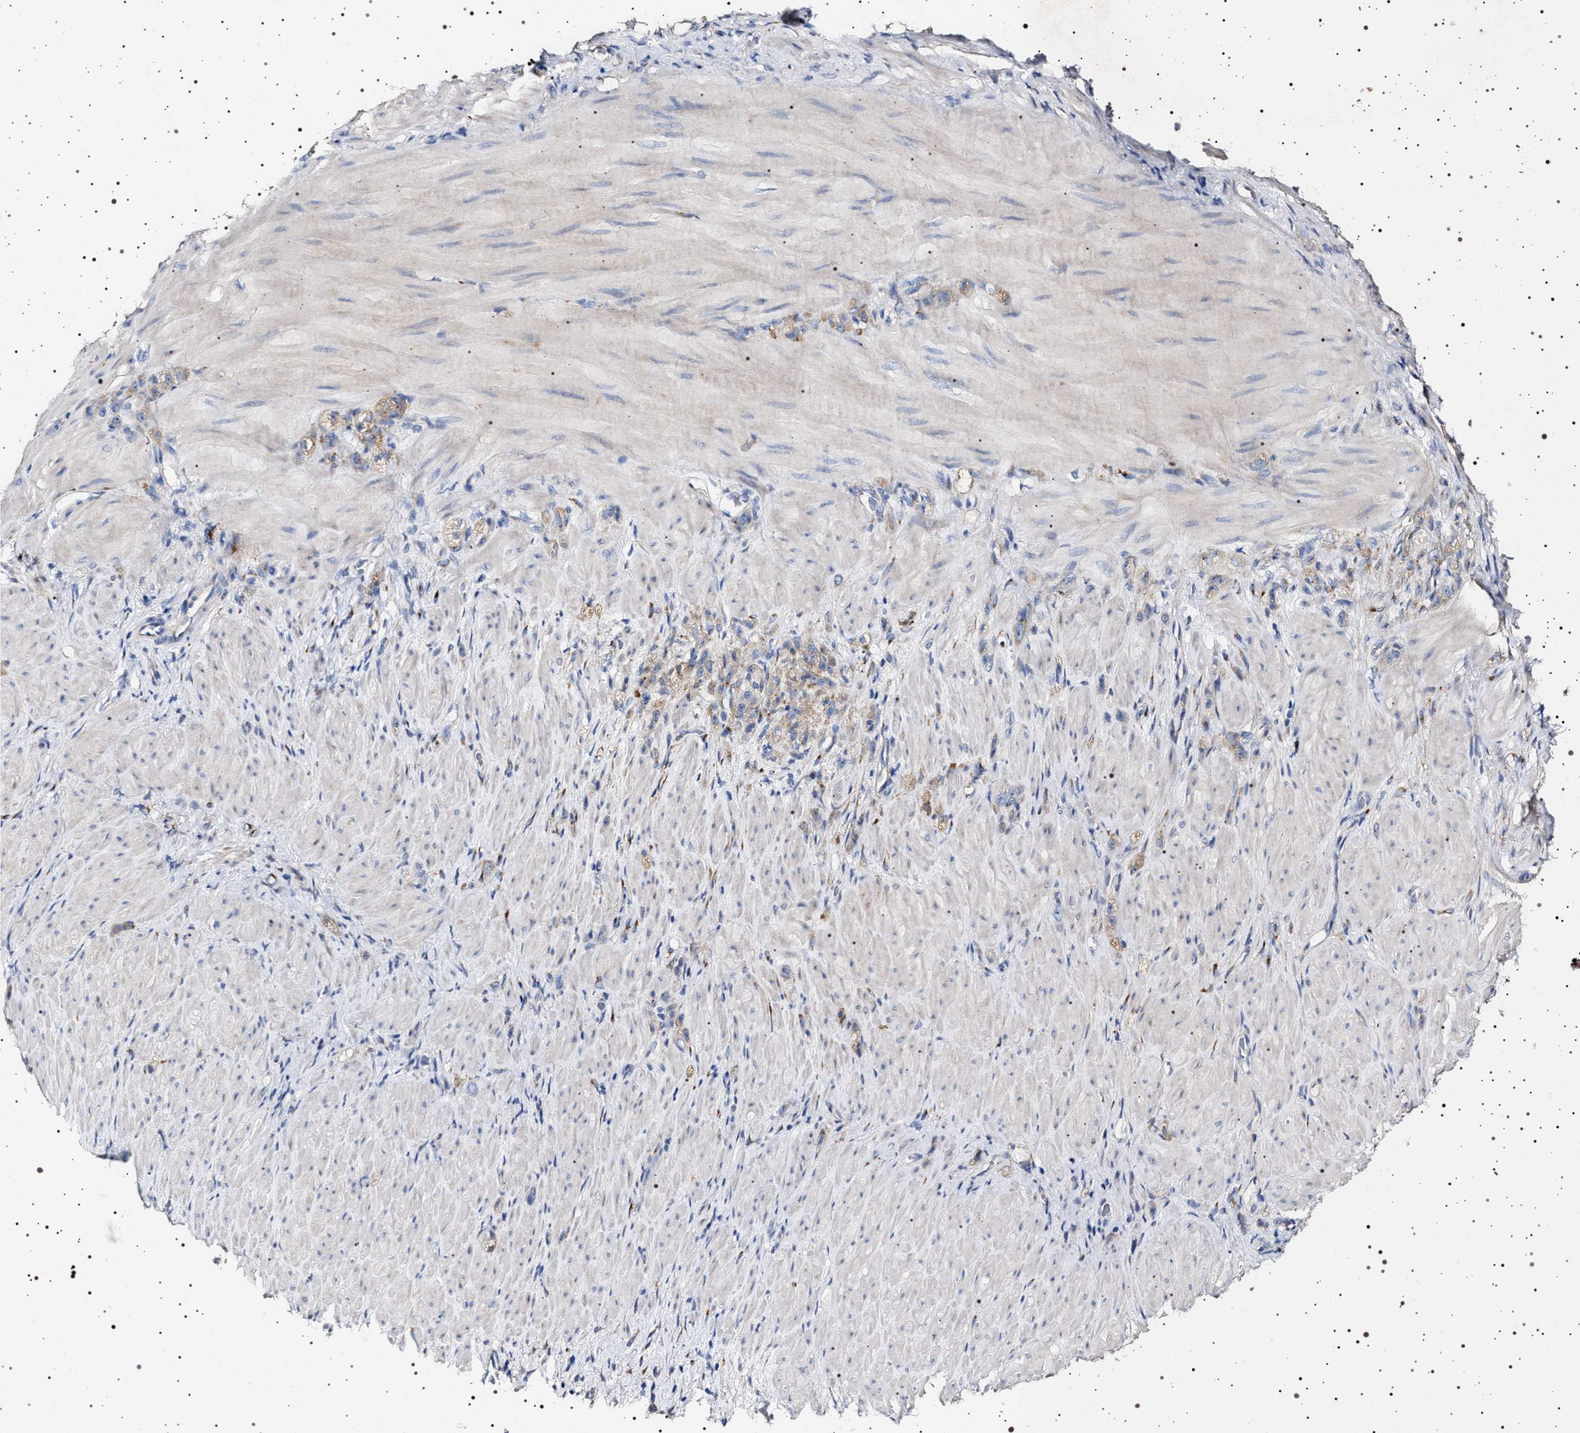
{"staining": {"intensity": "weak", "quantity": ">75%", "location": "cytoplasmic/membranous"}, "tissue": "stomach cancer", "cell_type": "Tumor cells", "image_type": "cancer", "snomed": [{"axis": "morphology", "description": "Normal tissue, NOS"}, {"axis": "morphology", "description": "Adenocarcinoma, NOS"}, {"axis": "topography", "description": "Stomach"}], "caption": "DAB (3,3'-diaminobenzidine) immunohistochemical staining of human stomach cancer exhibits weak cytoplasmic/membranous protein staining in about >75% of tumor cells.", "gene": "NAALADL2", "patient": {"sex": "male", "age": 82}}